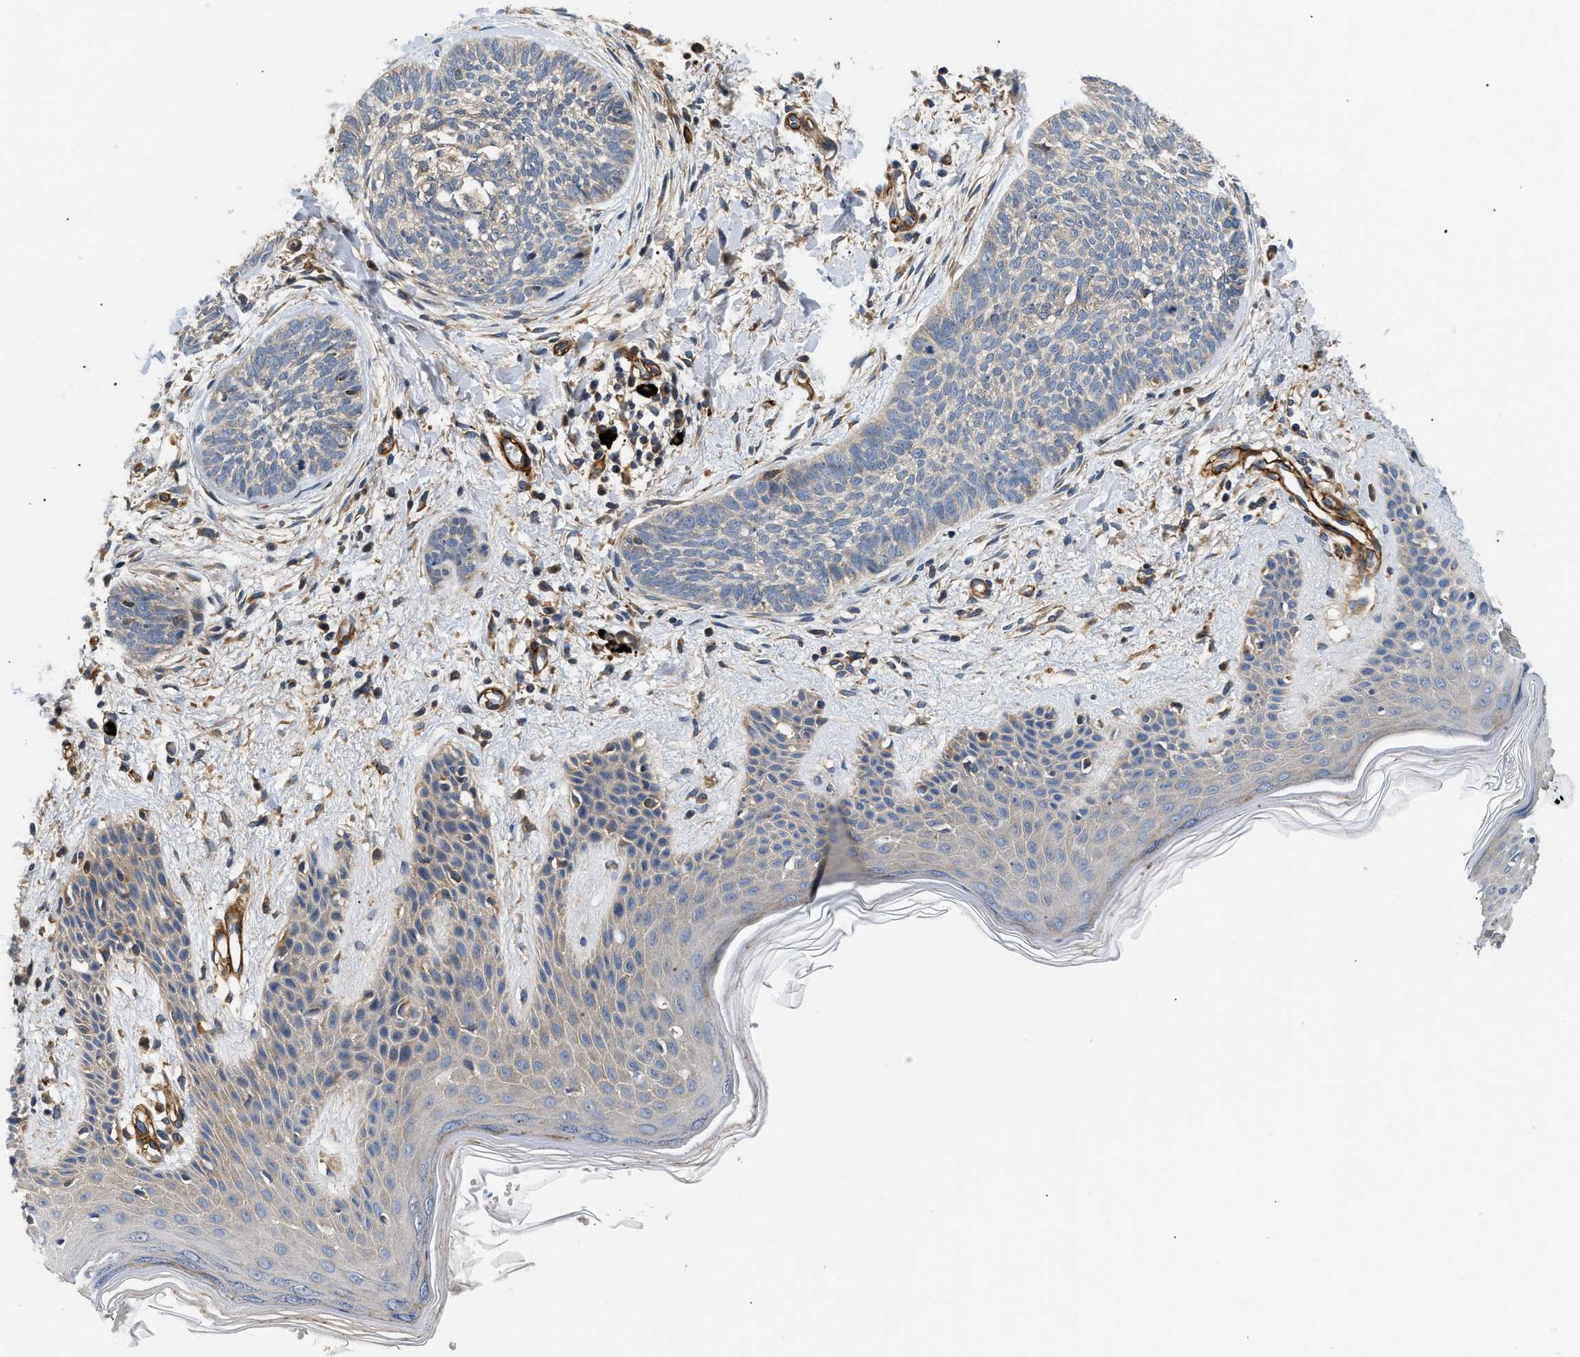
{"staining": {"intensity": "weak", "quantity": "<25%", "location": "cytoplasmic/membranous"}, "tissue": "skin cancer", "cell_type": "Tumor cells", "image_type": "cancer", "snomed": [{"axis": "morphology", "description": "Basal cell carcinoma"}, {"axis": "topography", "description": "Skin"}], "caption": "Skin basal cell carcinoma was stained to show a protein in brown. There is no significant staining in tumor cells. (DAB (3,3'-diaminobenzidine) immunohistochemistry visualized using brightfield microscopy, high magnification).", "gene": "NME6", "patient": {"sex": "female", "age": 59}}